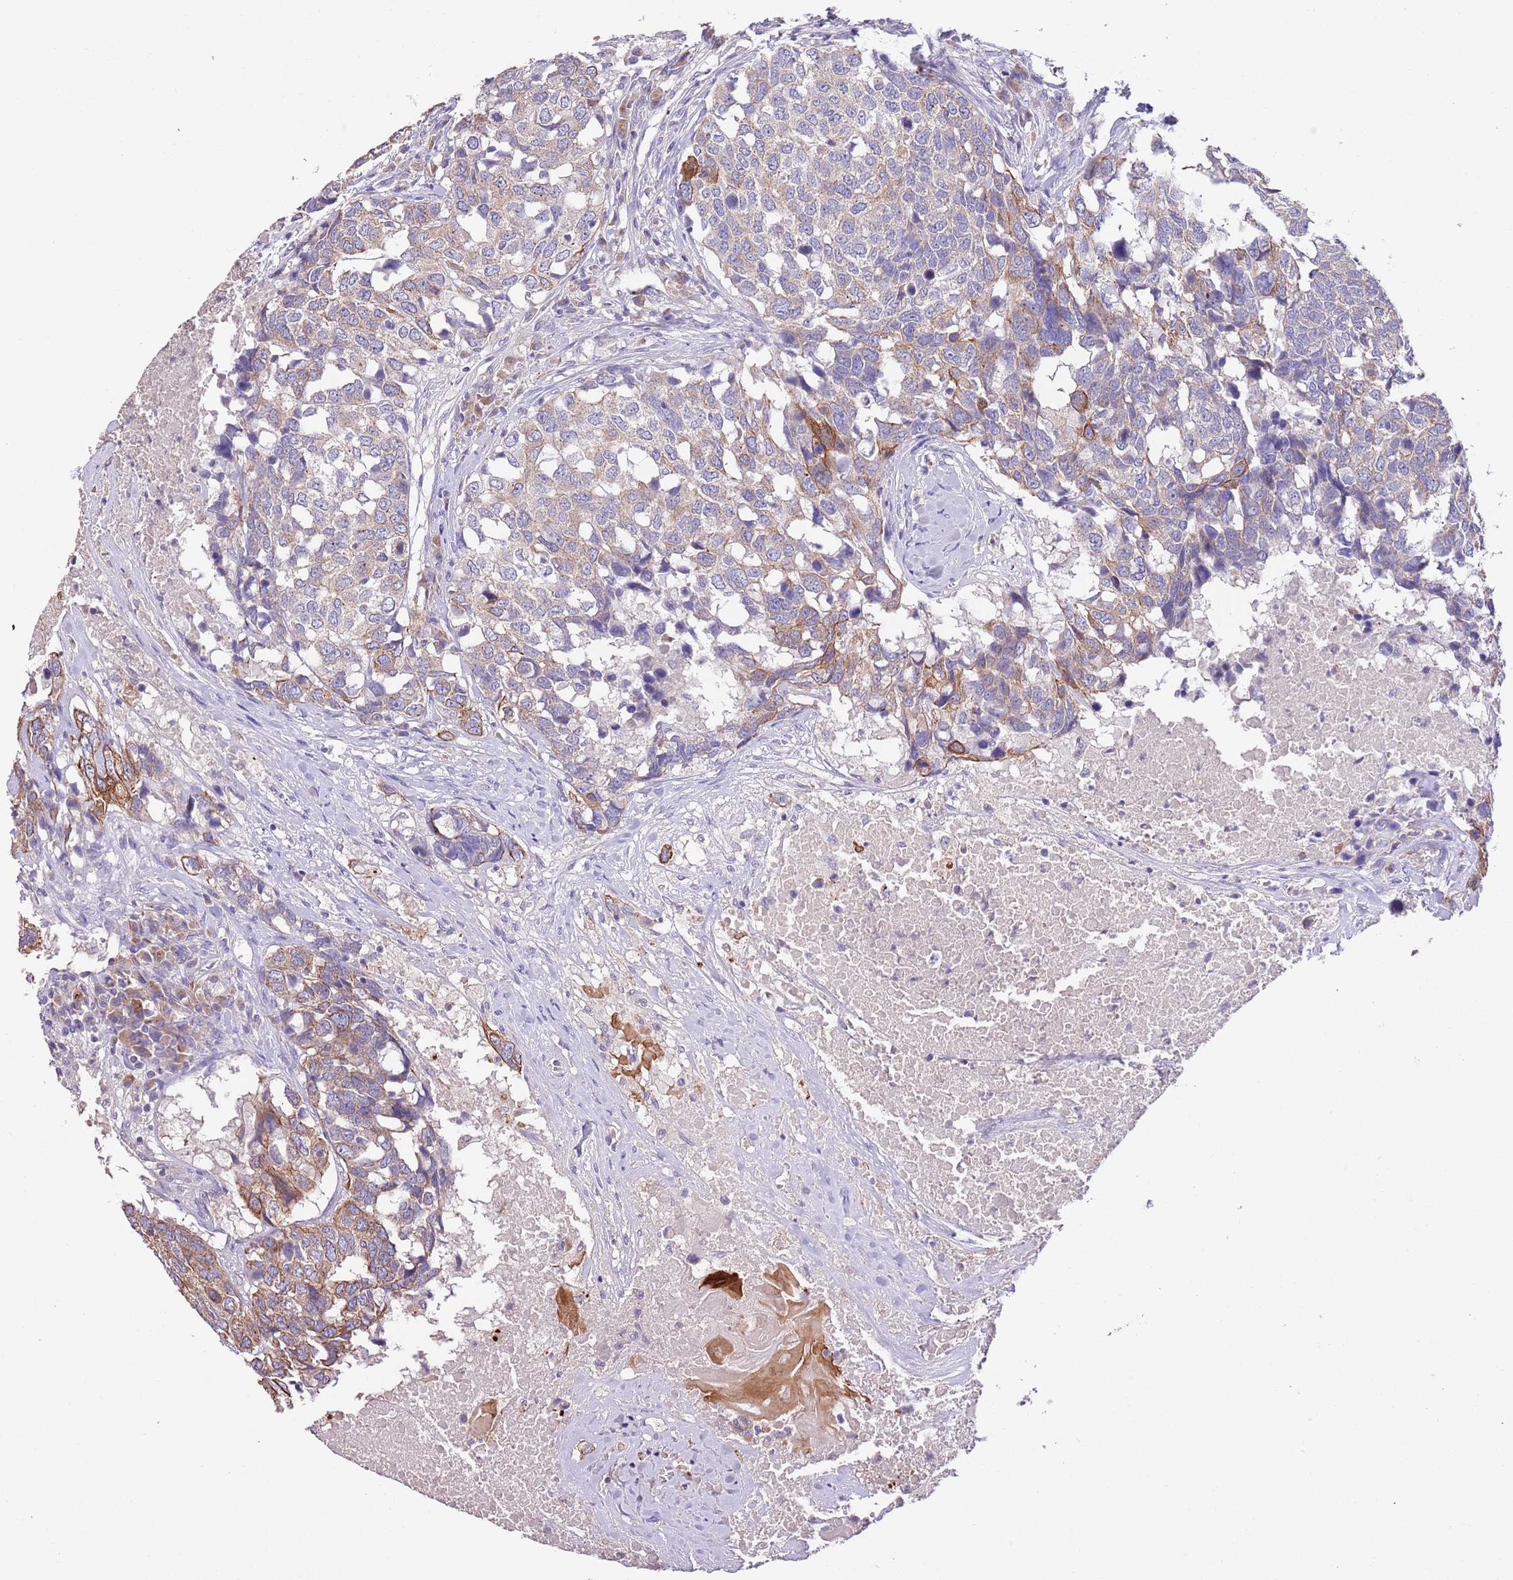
{"staining": {"intensity": "moderate", "quantity": "<25%", "location": "cytoplasmic/membranous"}, "tissue": "head and neck cancer", "cell_type": "Tumor cells", "image_type": "cancer", "snomed": [{"axis": "morphology", "description": "Squamous cell carcinoma, NOS"}, {"axis": "topography", "description": "Head-Neck"}], "caption": "IHC micrograph of human head and neck cancer stained for a protein (brown), which exhibits low levels of moderate cytoplasmic/membranous expression in about <25% of tumor cells.", "gene": "ZNF658", "patient": {"sex": "male", "age": 66}}